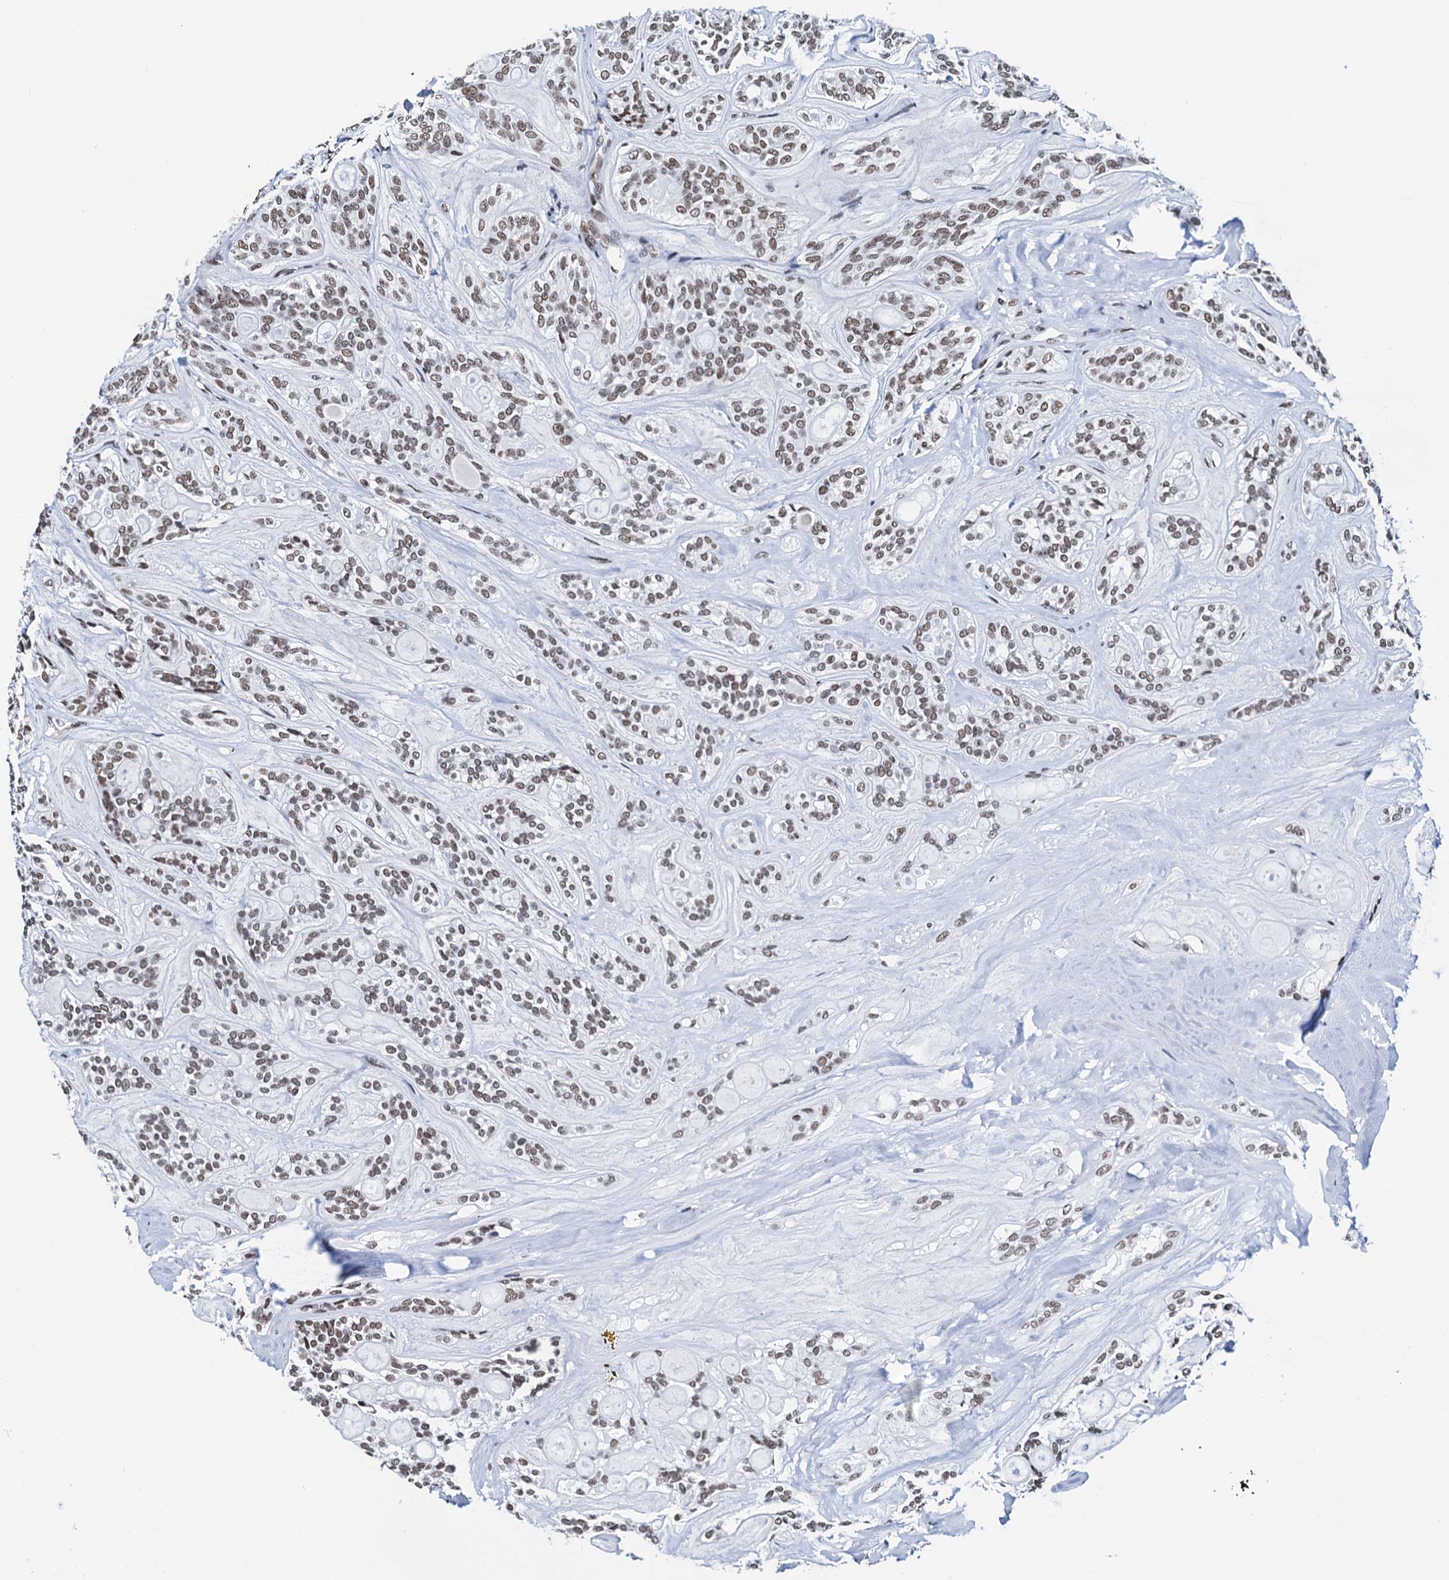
{"staining": {"intensity": "moderate", "quantity": "25%-75%", "location": "nuclear"}, "tissue": "head and neck cancer", "cell_type": "Tumor cells", "image_type": "cancer", "snomed": [{"axis": "morphology", "description": "Adenocarcinoma, NOS"}, {"axis": "topography", "description": "Head-Neck"}], "caption": "About 25%-75% of tumor cells in adenocarcinoma (head and neck) demonstrate moderate nuclear protein expression as visualized by brown immunohistochemical staining.", "gene": "SLTM", "patient": {"sex": "male", "age": 66}}